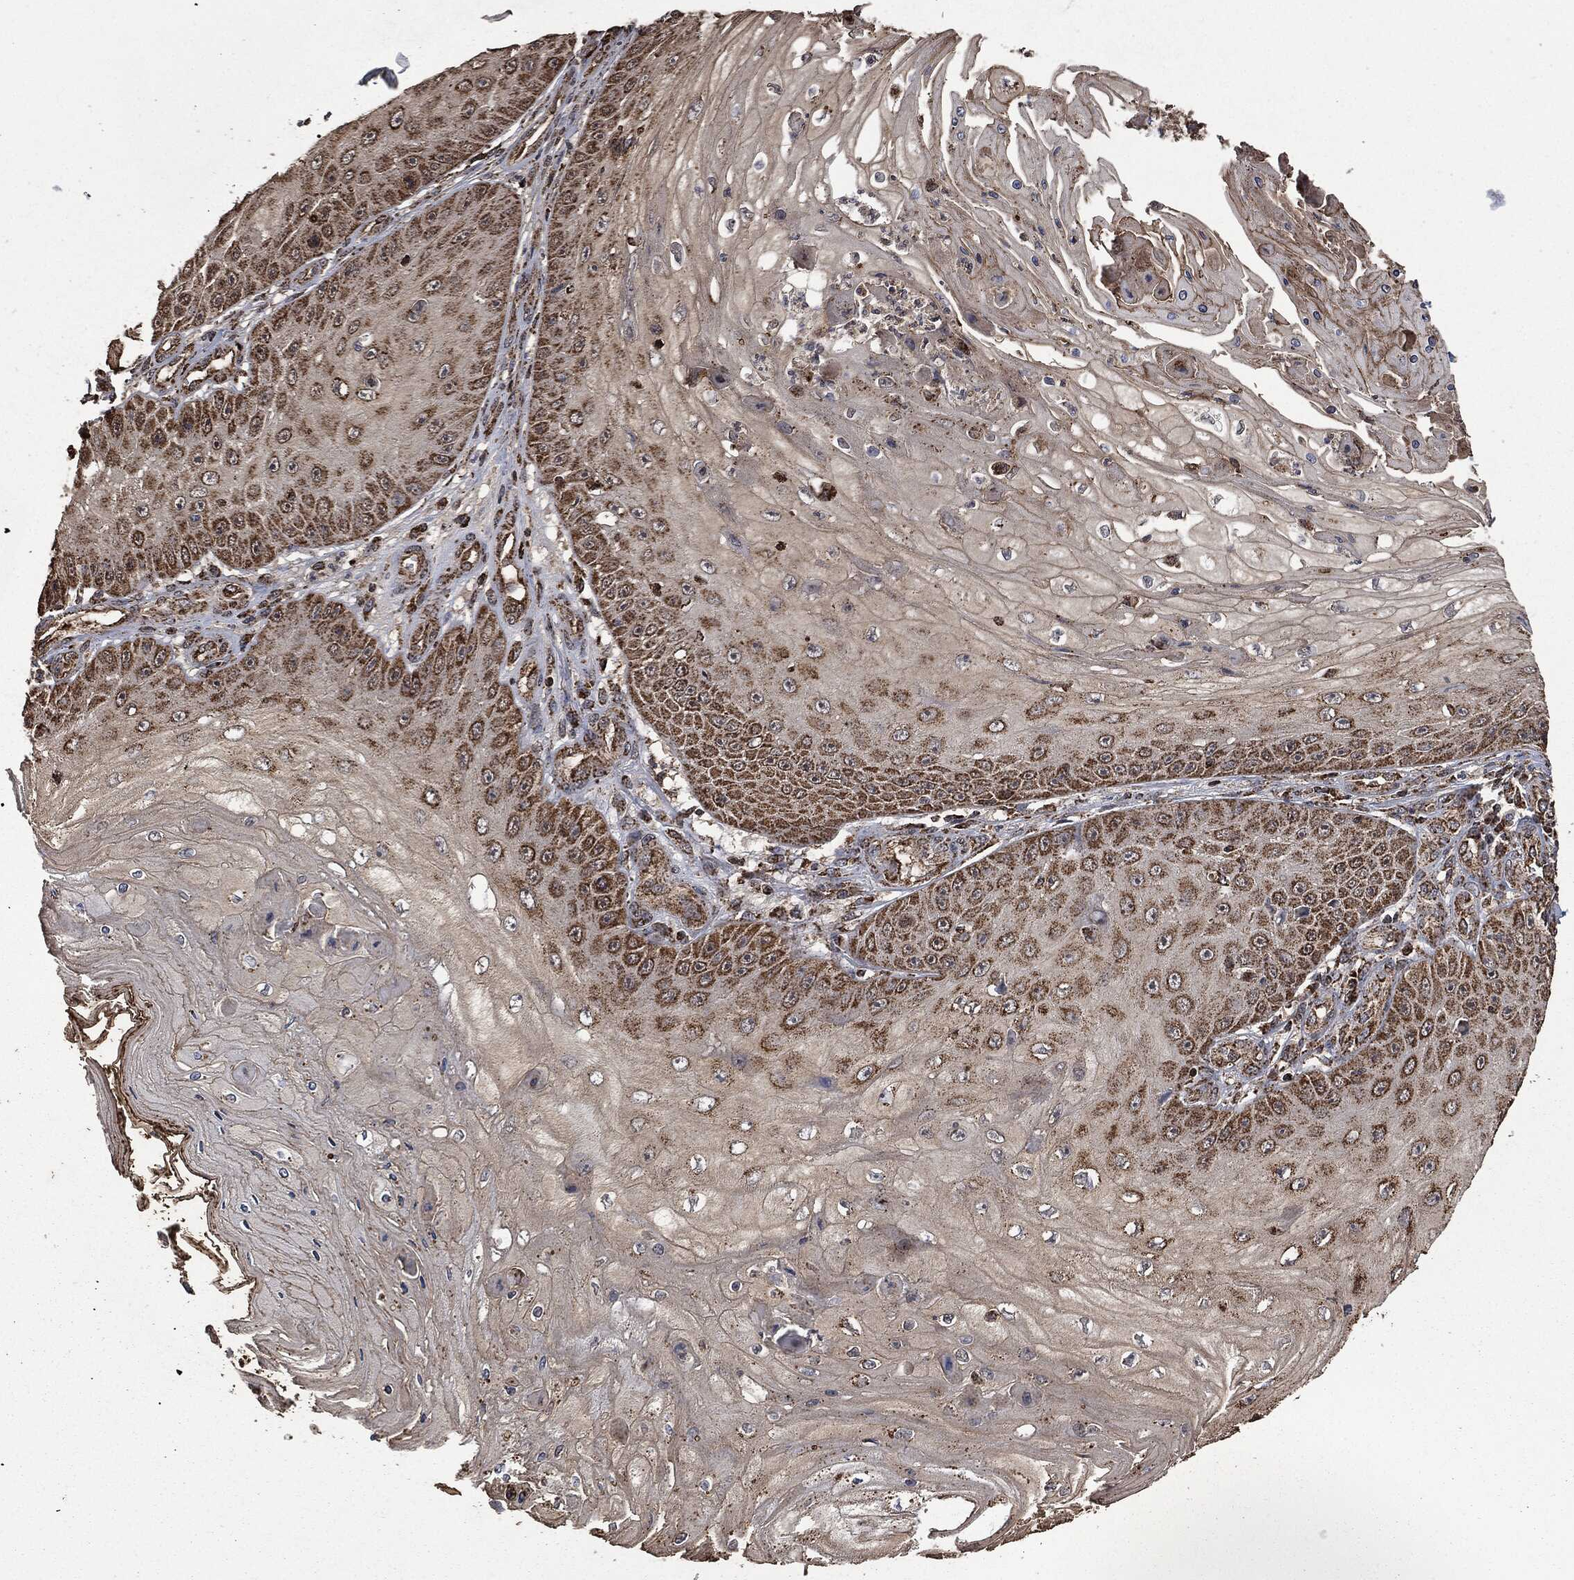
{"staining": {"intensity": "strong", "quantity": ">75%", "location": "cytoplasmic/membranous"}, "tissue": "skin cancer", "cell_type": "Tumor cells", "image_type": "cancer", "snomed": [{"axis": "morphology", "description": "Inflammation, NOS"}, {"axis": "morphology", "description": "Squamous cell carcinoma, NOS"}, {"axis": "topography", "description": "Skin"}], "caption": "The immunohistochemical stain highlights strong cytoplasmic/membranous expression in tumor cells of skin cancer (squamous cell carcinoma) tissue. Ihc stains the protein of interest in brown and the nuclei are stained blue.", "gene": "LIG3", "patient": {"sex": "male", "age": 70}}